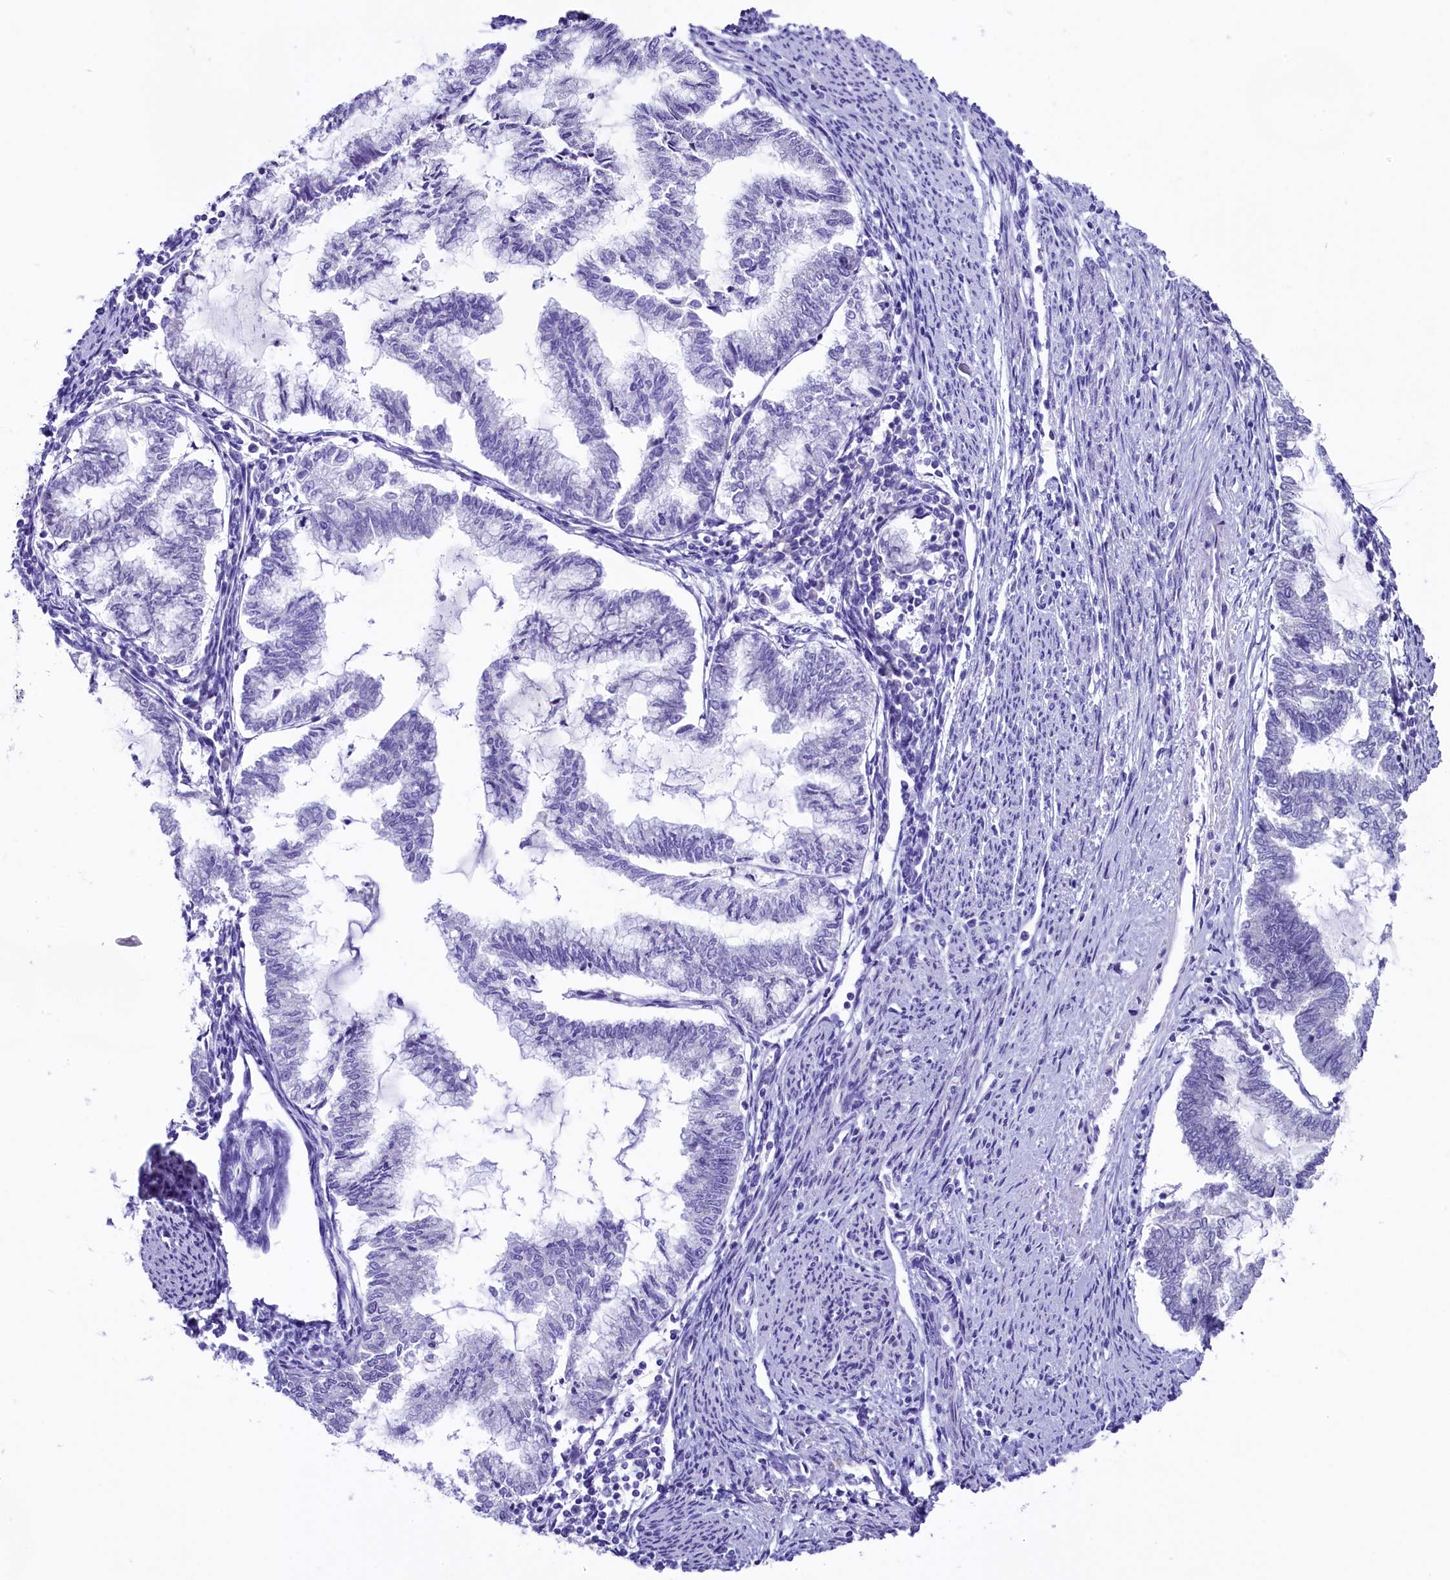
{"staining": {"intensity": "negative", "quantity": "none", "location": "none"}, "tissue": "endometrial cancer", "cell_type": "Tumor cells", "image_type": "cancer", "snomed": [{"axis": "morphology", "description": "Adenocarcinoma, NOS"}, {"axis": "topography", "description": "Endometrium"}], "caption": "This is a histopathology image of immunohistochemistry staining of endometrial cancer (adenocarcinoma), which shows no staining in tumor cells.", "gene": "SKIDA1", "patient": {"sex": "female", "age": 79}}